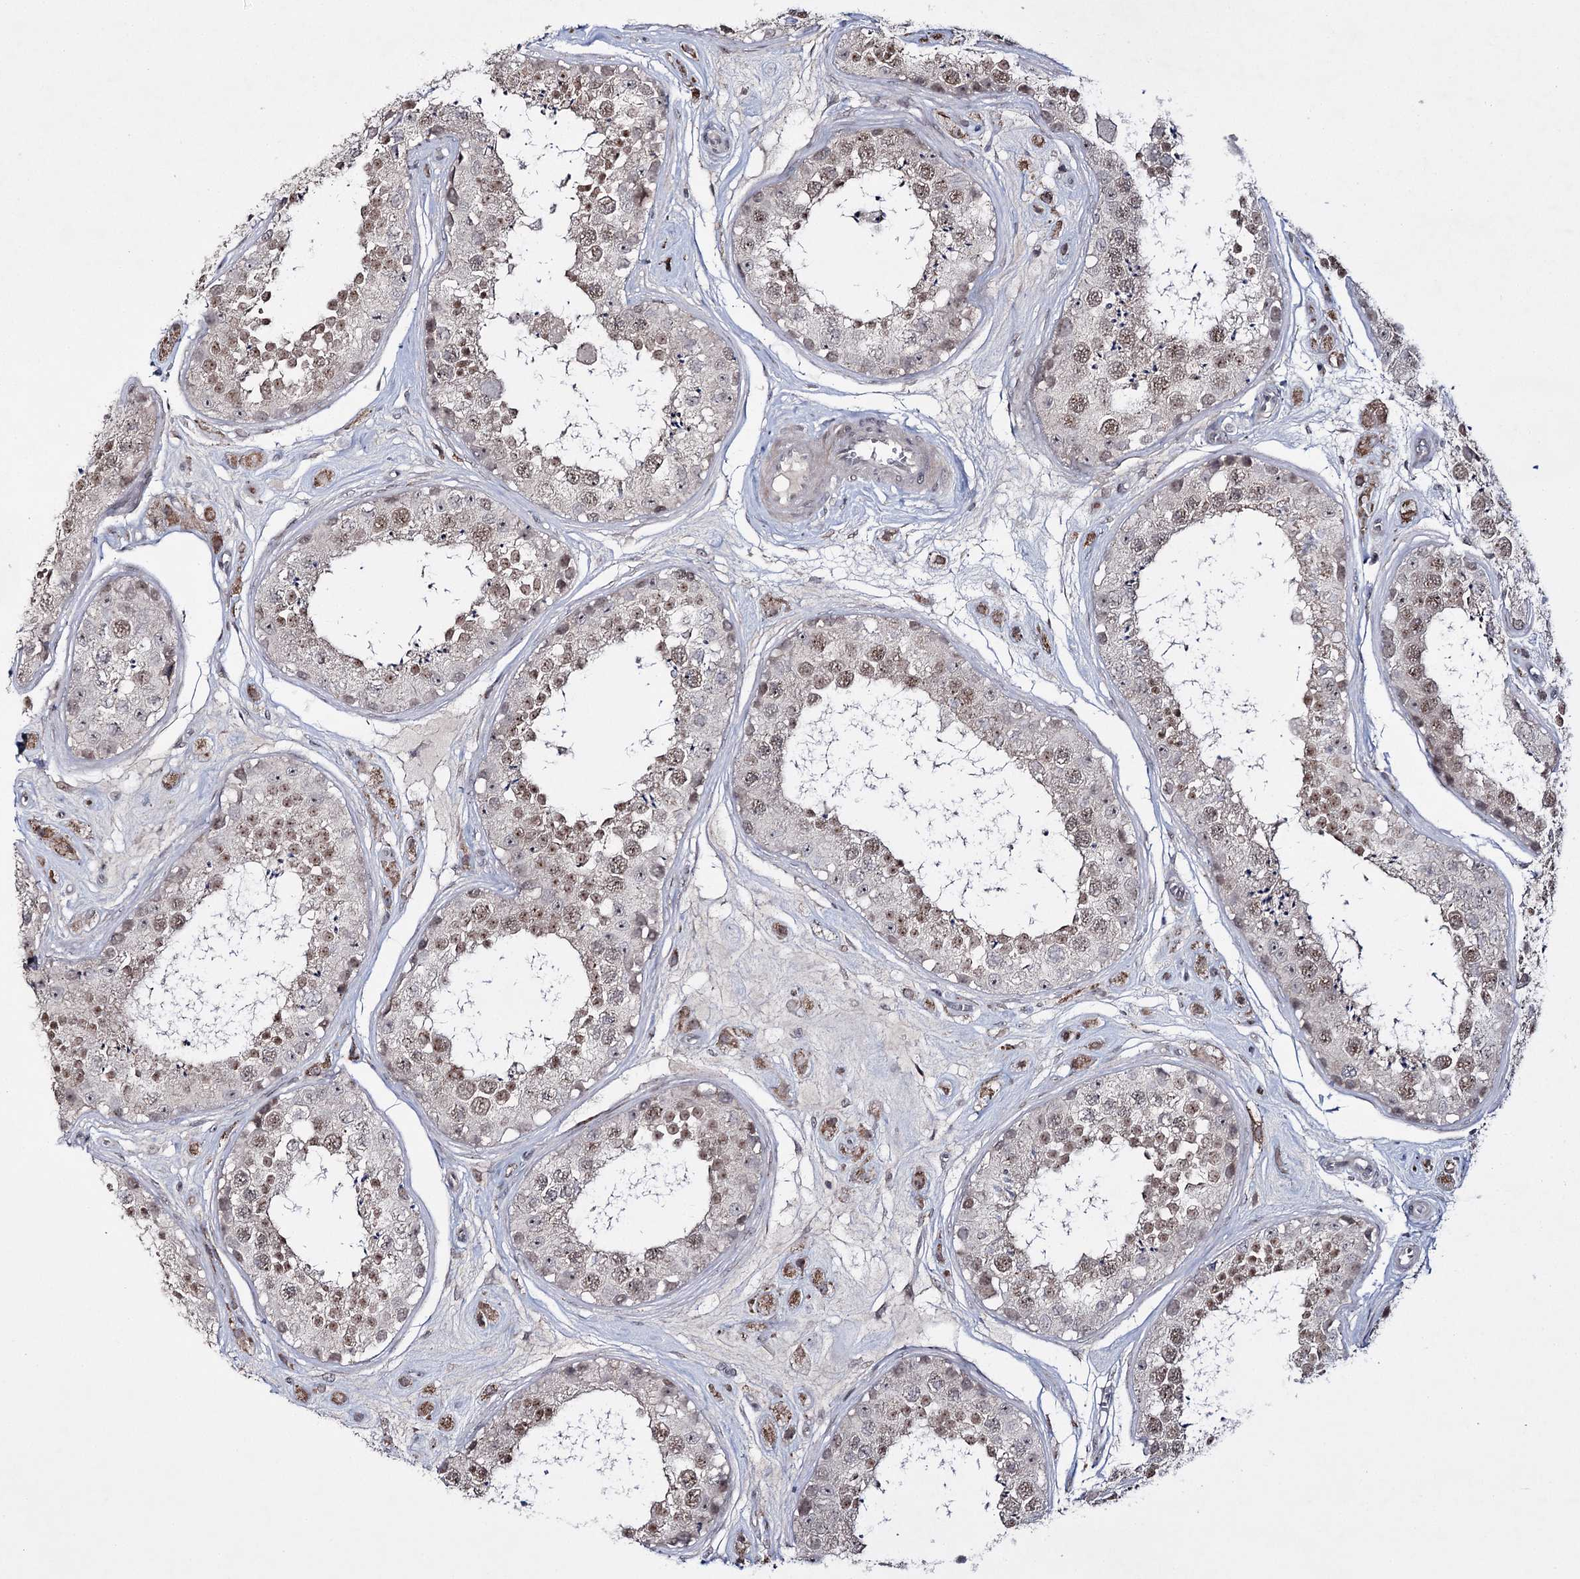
{"staining": {"intensity": "moderate", "quantity": "25%-75%", "location": "nuclear"}, "tissue": "testis", "cell_type": "Cells in seminiferous ducts", "image_type": "normal", "snomed": [{"axis": "morphology", "description": "Normal tissue, NOS"}, {"axis": "topography", "description": "Testis"}], "caption": "Protein expression analysis of normal testis reveals moderate nuclear expression in about 25%-75% of cells in seminiferous ducts.", "gene": "HOXC11", "patient": {"sex": "male", "age": 25}}